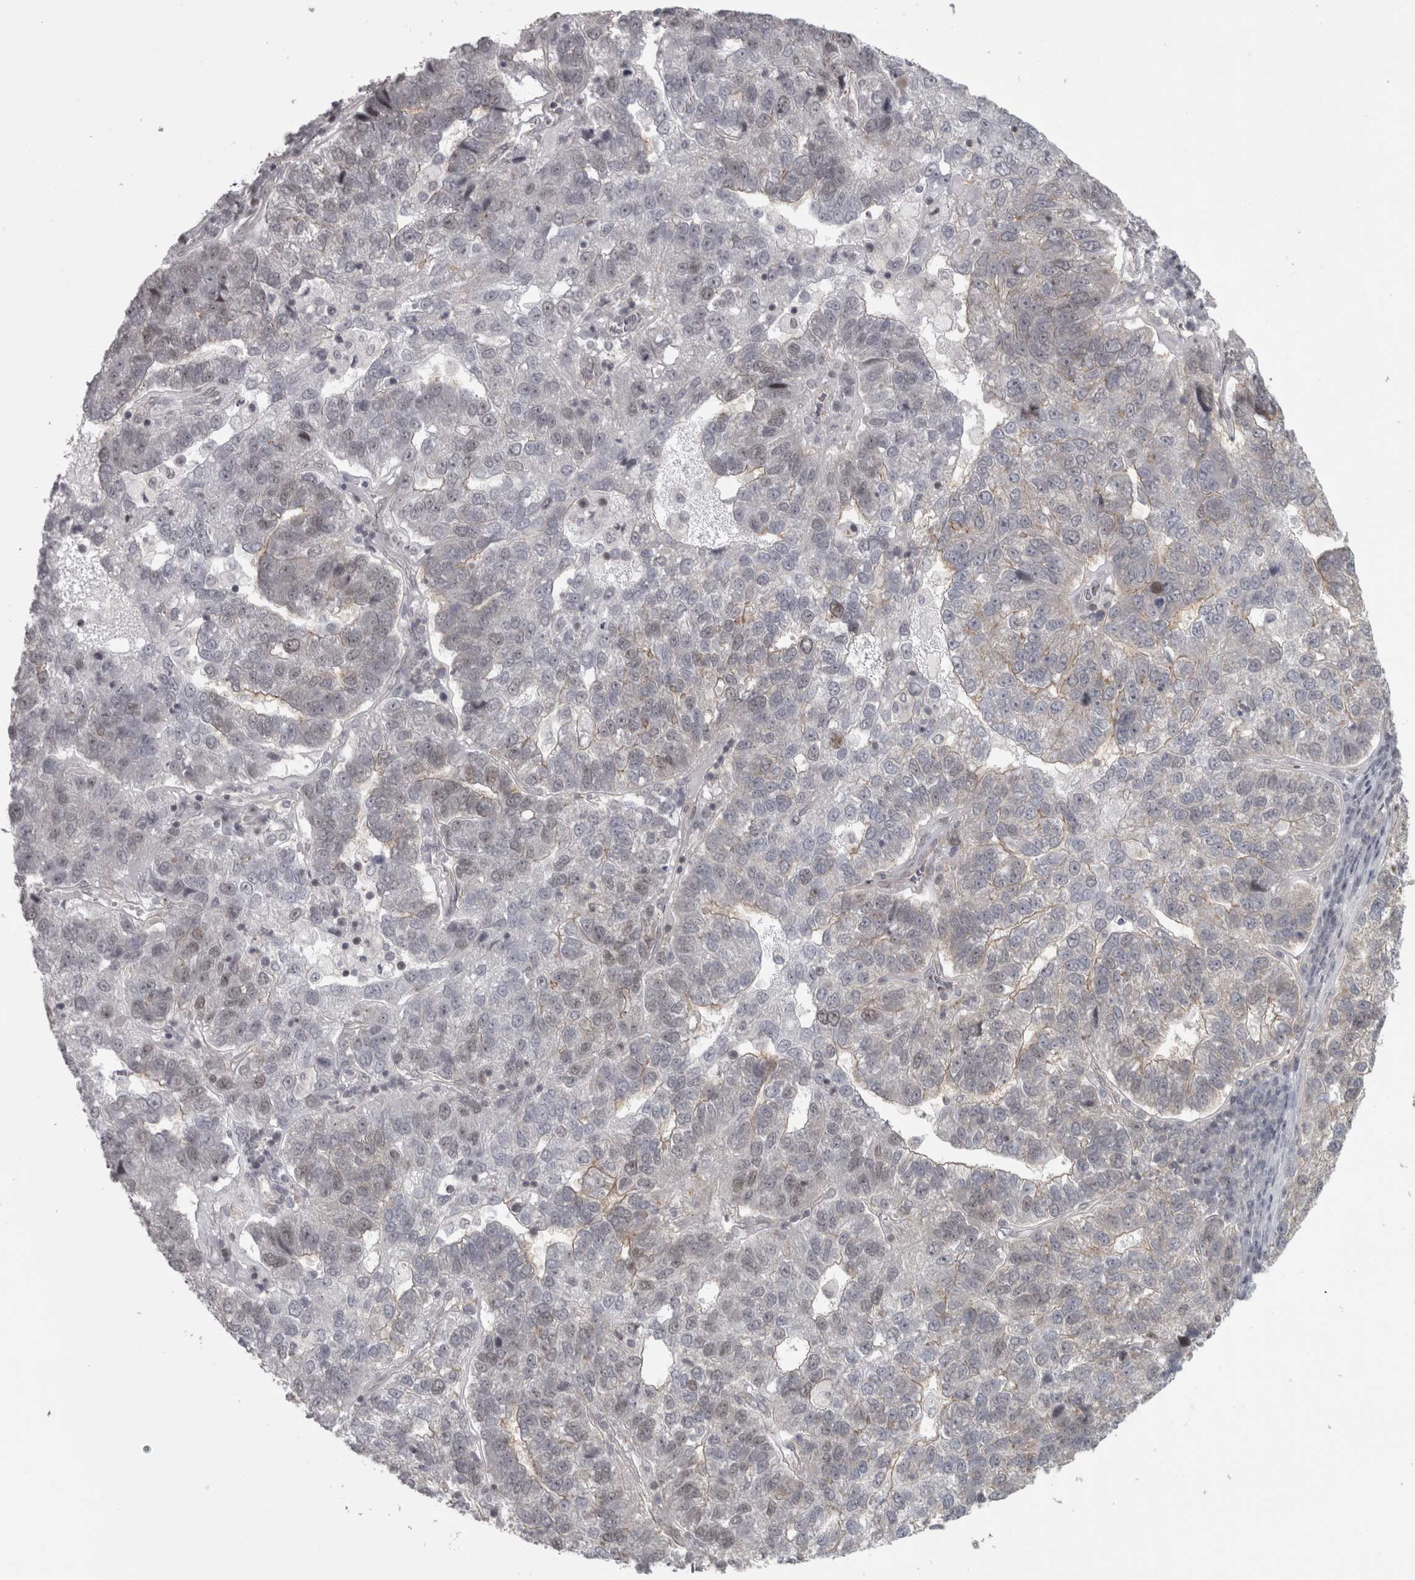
{"staining": {"intensity": "weak", "quantity": "<25%", "location": "cytoplasmic/membranous"}, "tissue": "pancreatic cancer", "cell_type": "Tumor cells", "image_type": "cancer", "snomed": [{"axis": "morphology", "description": "Adenocarcinoma, NOS"}, {"axis": "topography", "description": "Pancreas"}], "caption": "Tumor cells show no significant protein expression in adenocarcinoma (pancreatic). Brightfield microscopy of immunohistochemistry stained with DAB (3,3'-diaminobenzidine) (brown) and hematoxylin (blue), captured at high magnification.", "gene": "PPP1R12B", "patient": {"sex": "female", "age": 61}}